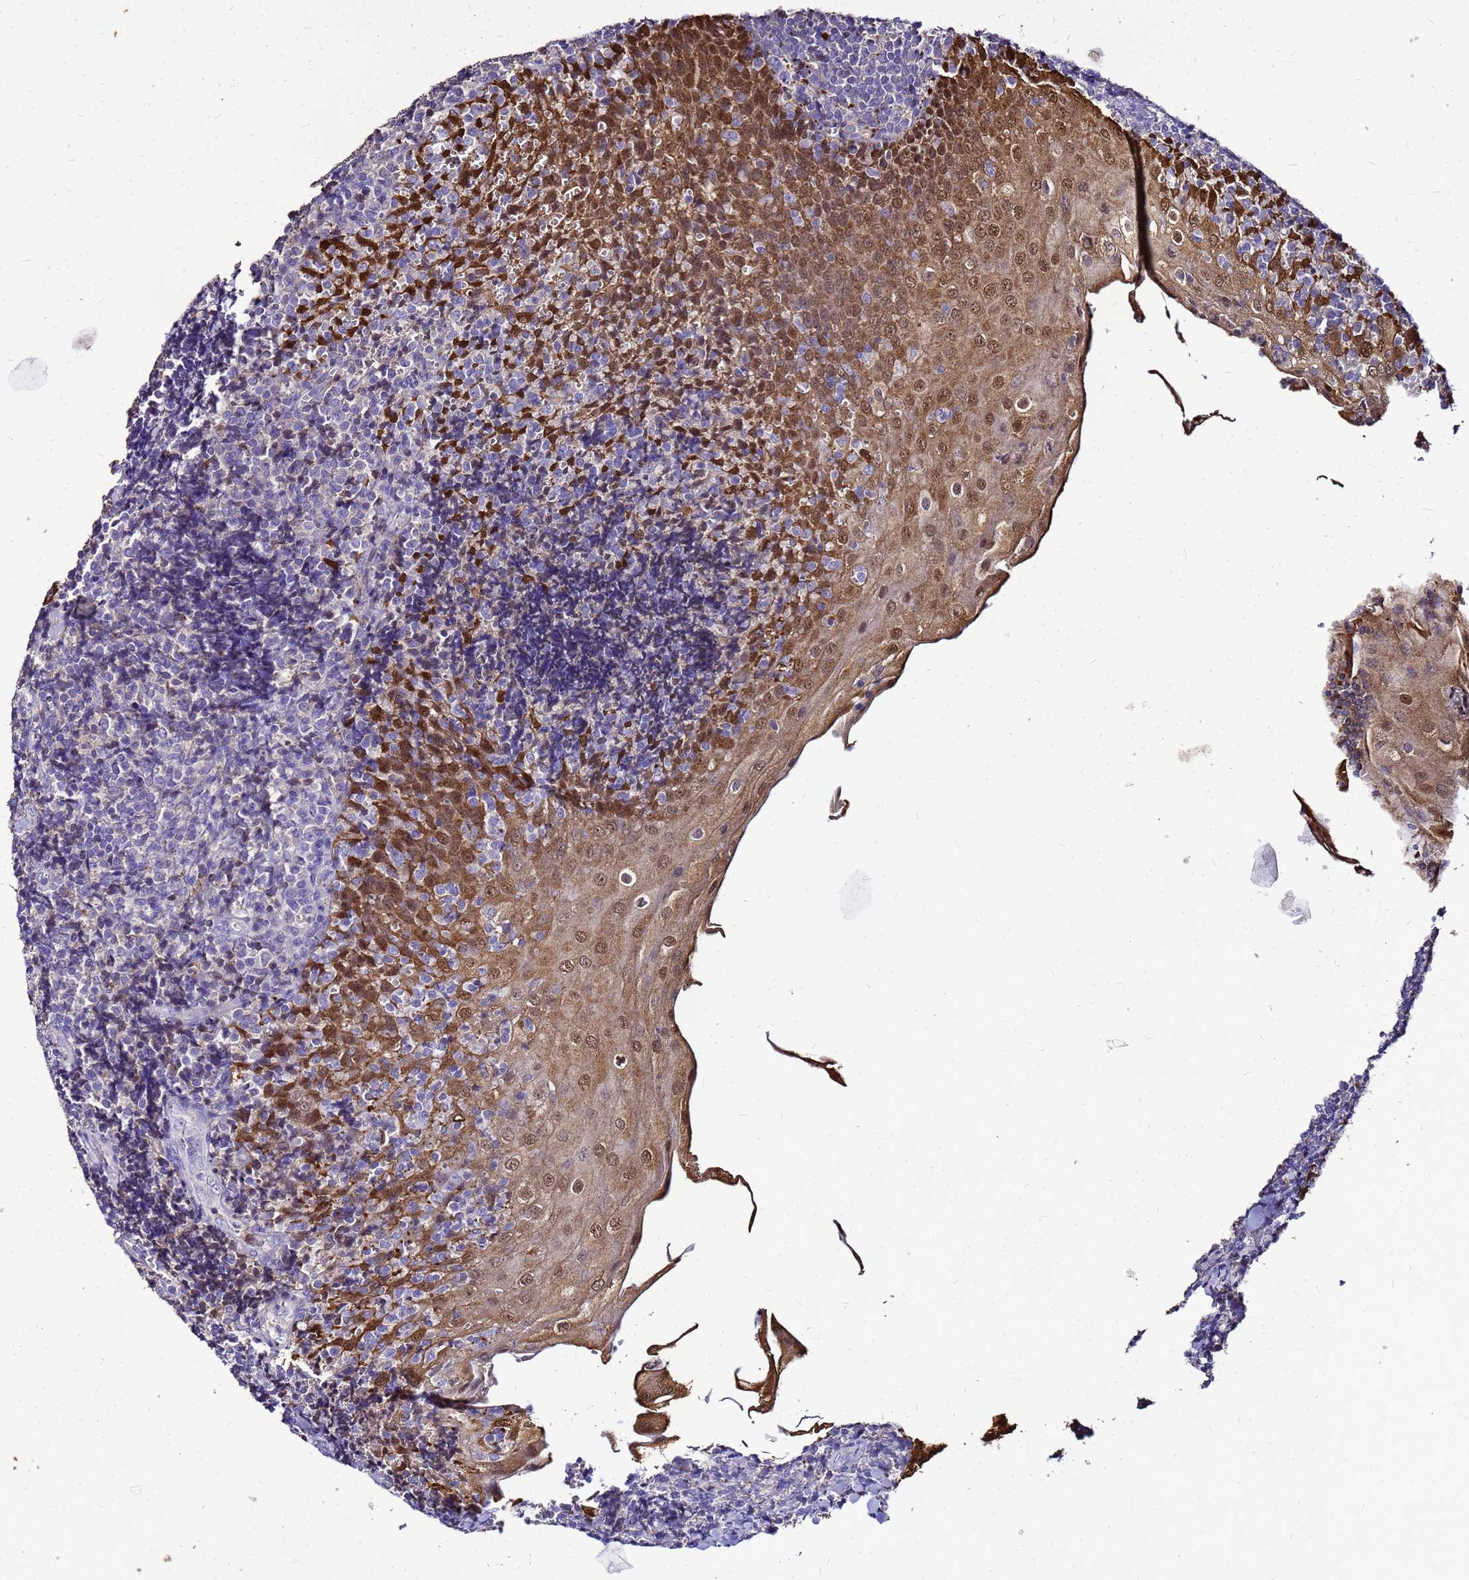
{"staining": {"intensity": "negative", "quantity": "none", "location": "none"}, "tissue": "tonsil", "cell_type": "Germinal center cells", "image_type": "normal", "snomed": [{"axis": "morphology", "description": "Normal tissue, NOS"}, {"axis": "topography", "description": "Tonsil"}], "caption": "Germinal center cells show no significant protein positivity in benign tonsil.", "gene": "S100A2", "patient": {"sex": "male", "age": 27}}